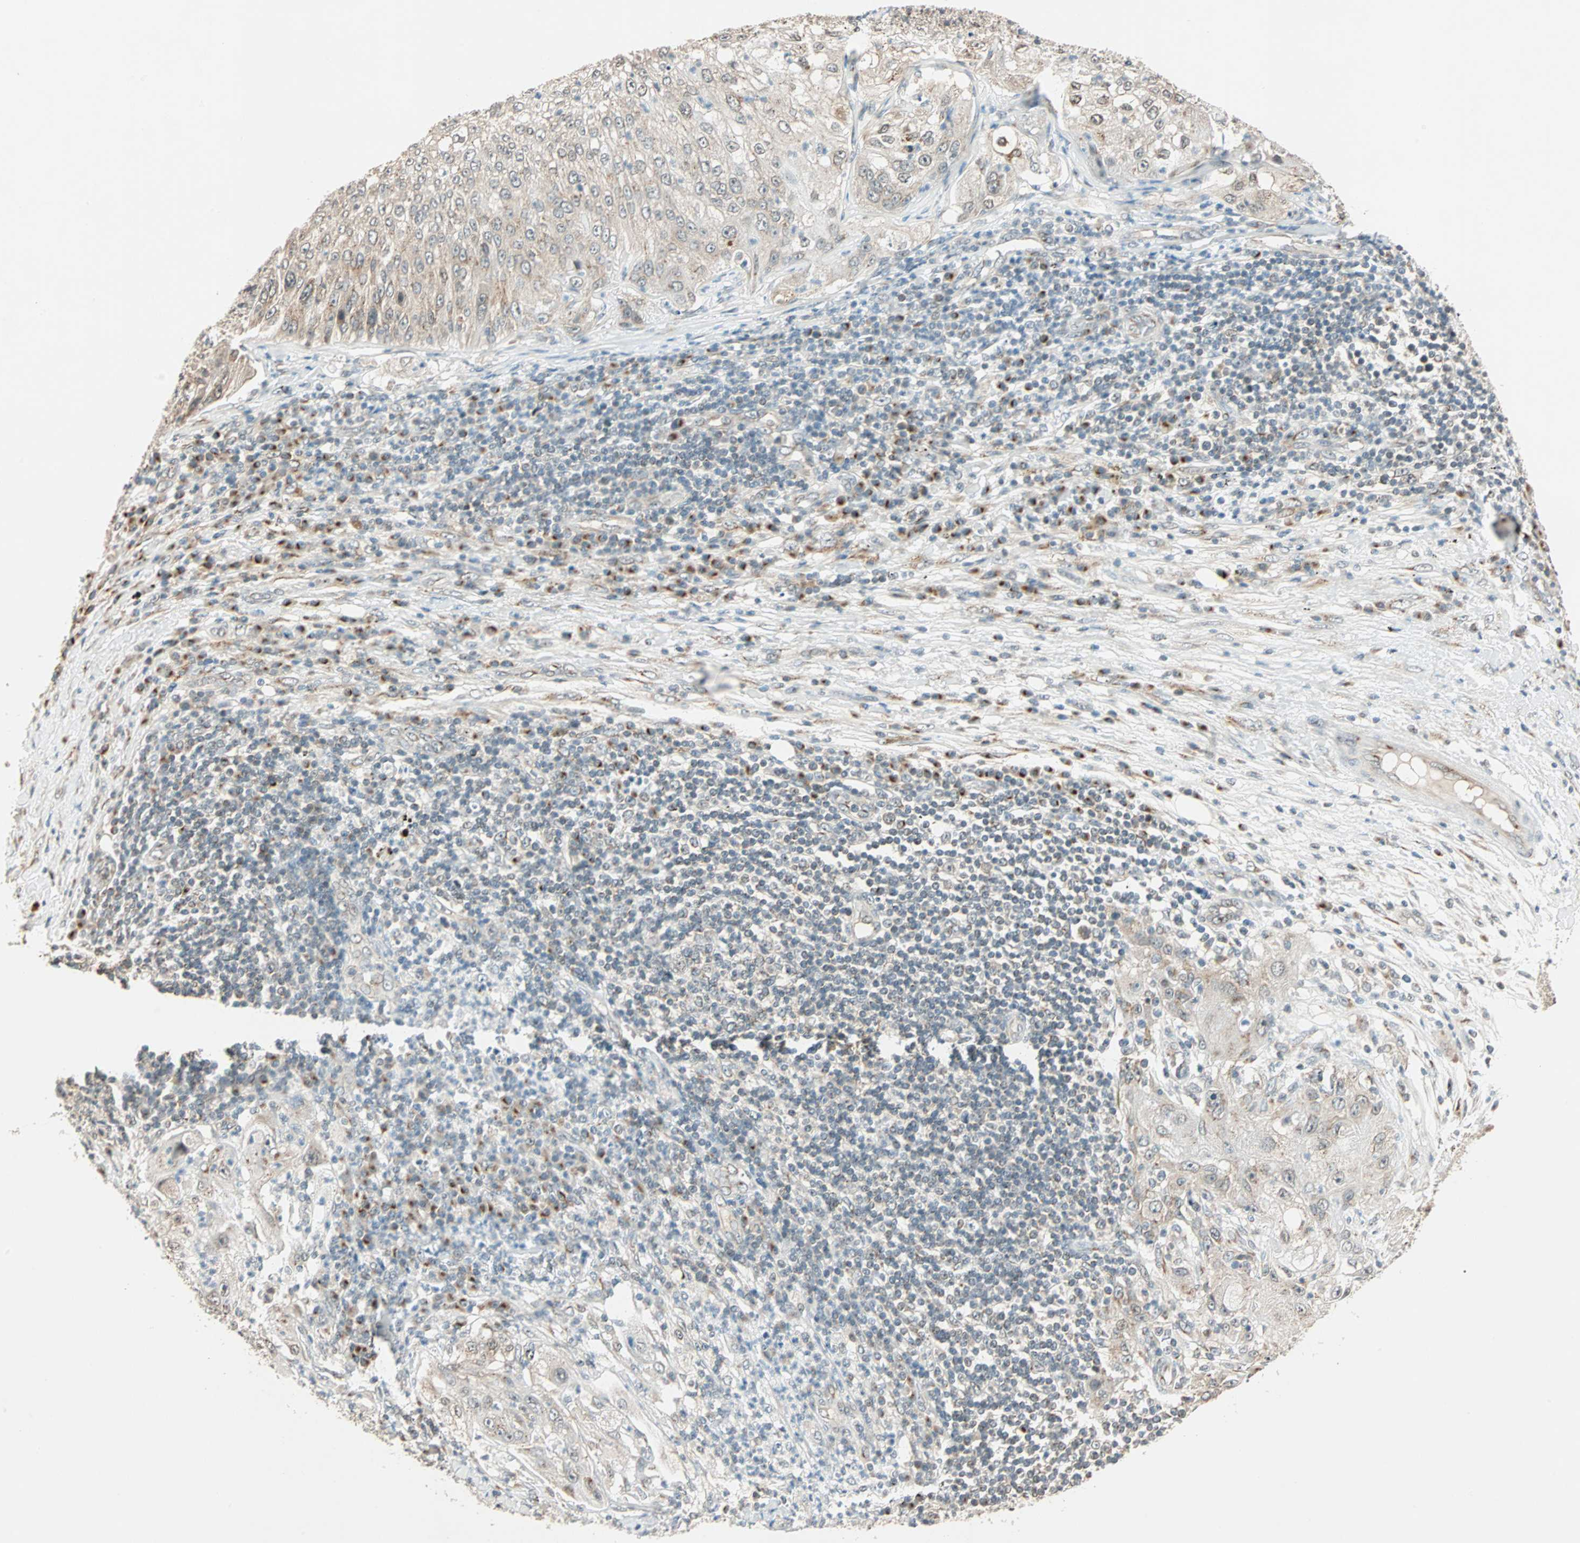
{"staining": {"intensity": "weak", "quantity": "<25%", "location": "cytoplasmic/membranous"}, "tissue": "lung cancer", "cell_type": "Tumor cells", "image_type": "cancer", "snomed": [{"axis": "morphology", "description": "Inflammation, NOS"}, {"axis": "morphology", "description": "Squamous cell carcinoma, NOS"}, {"axis": "topography", "description": "Lymph node"}, {"axis": "topography", "description": "Soft tissue"}, {"axis": "topography", "description": "Lung"}], "caption": "Histopathology image shows no protein staining in tumor cells of squamous cell carcinoma (lung) tissue. (DAB immunohistochemistry (IHC) with hematoxylin counter stain).", "gene": "PRDM2", "patient": {"sex": "male", "age": 66}}